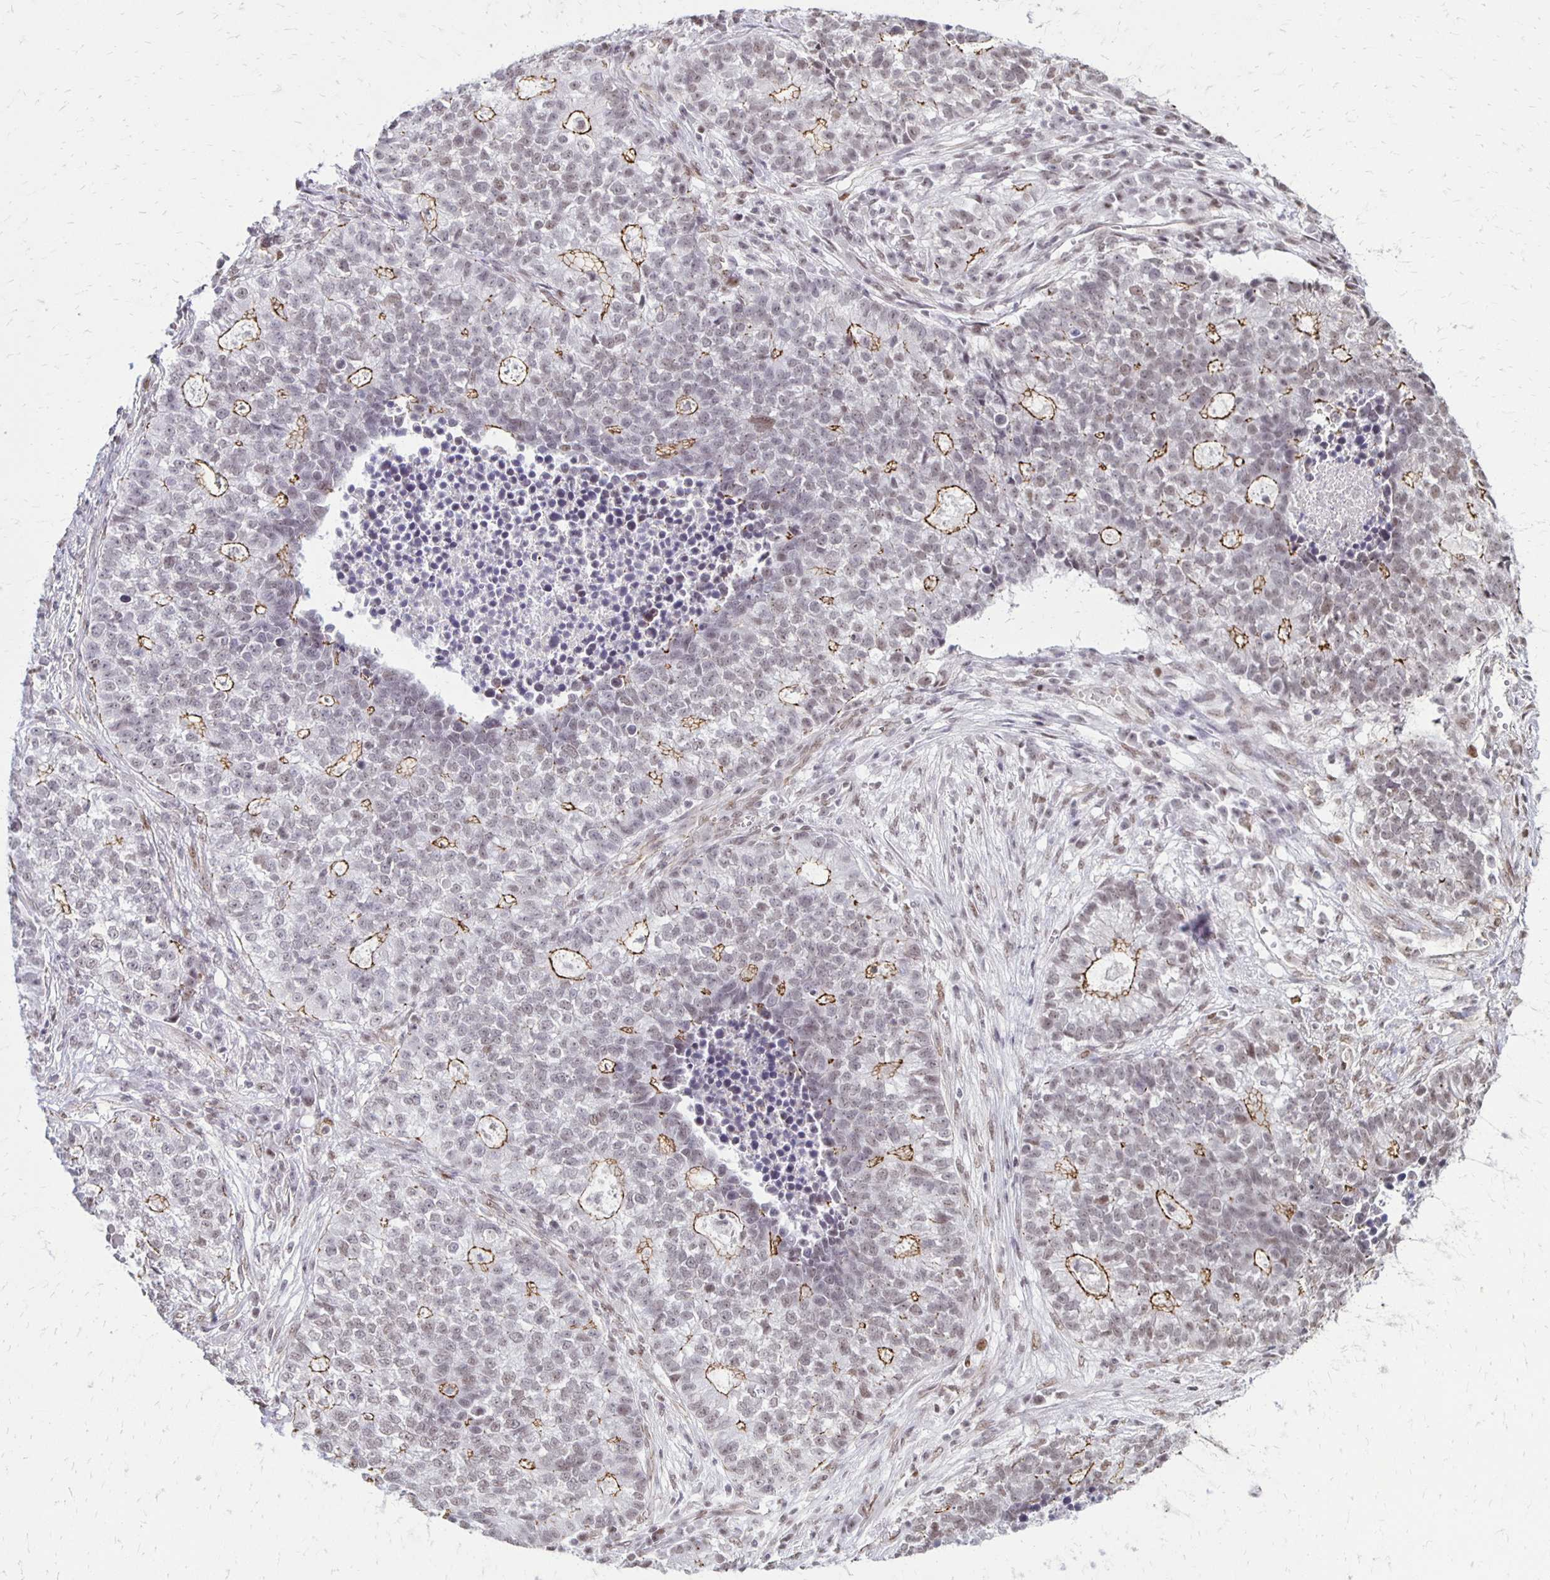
{"staining": {"intensity": "moderate", "quantity": "<25%", "location": "cytoplasmic/membranous"}, "tissue": "lung cancer", "cell_type": "Tumor cells", "image_type": "cancer", "snomed": [{"axis": "morphology", "description": "Adenocarcinoma, NOS"}, {"axis": "topography", "description": "Lung"}], "caption": "The micrograph demonstrates a brown stain indicating the presence of a protein in the cytoplasmic/membranous of tumor cells in lung adenocarcinoma. The staining is performed using DAB (3,3'-diaminobenzidine) brown chromogen to label protein expression. The nuclei are counter-stained blue using hematoxylin.", "gene": "DDB2", "patient": {"sex": "male", "age": 57}}